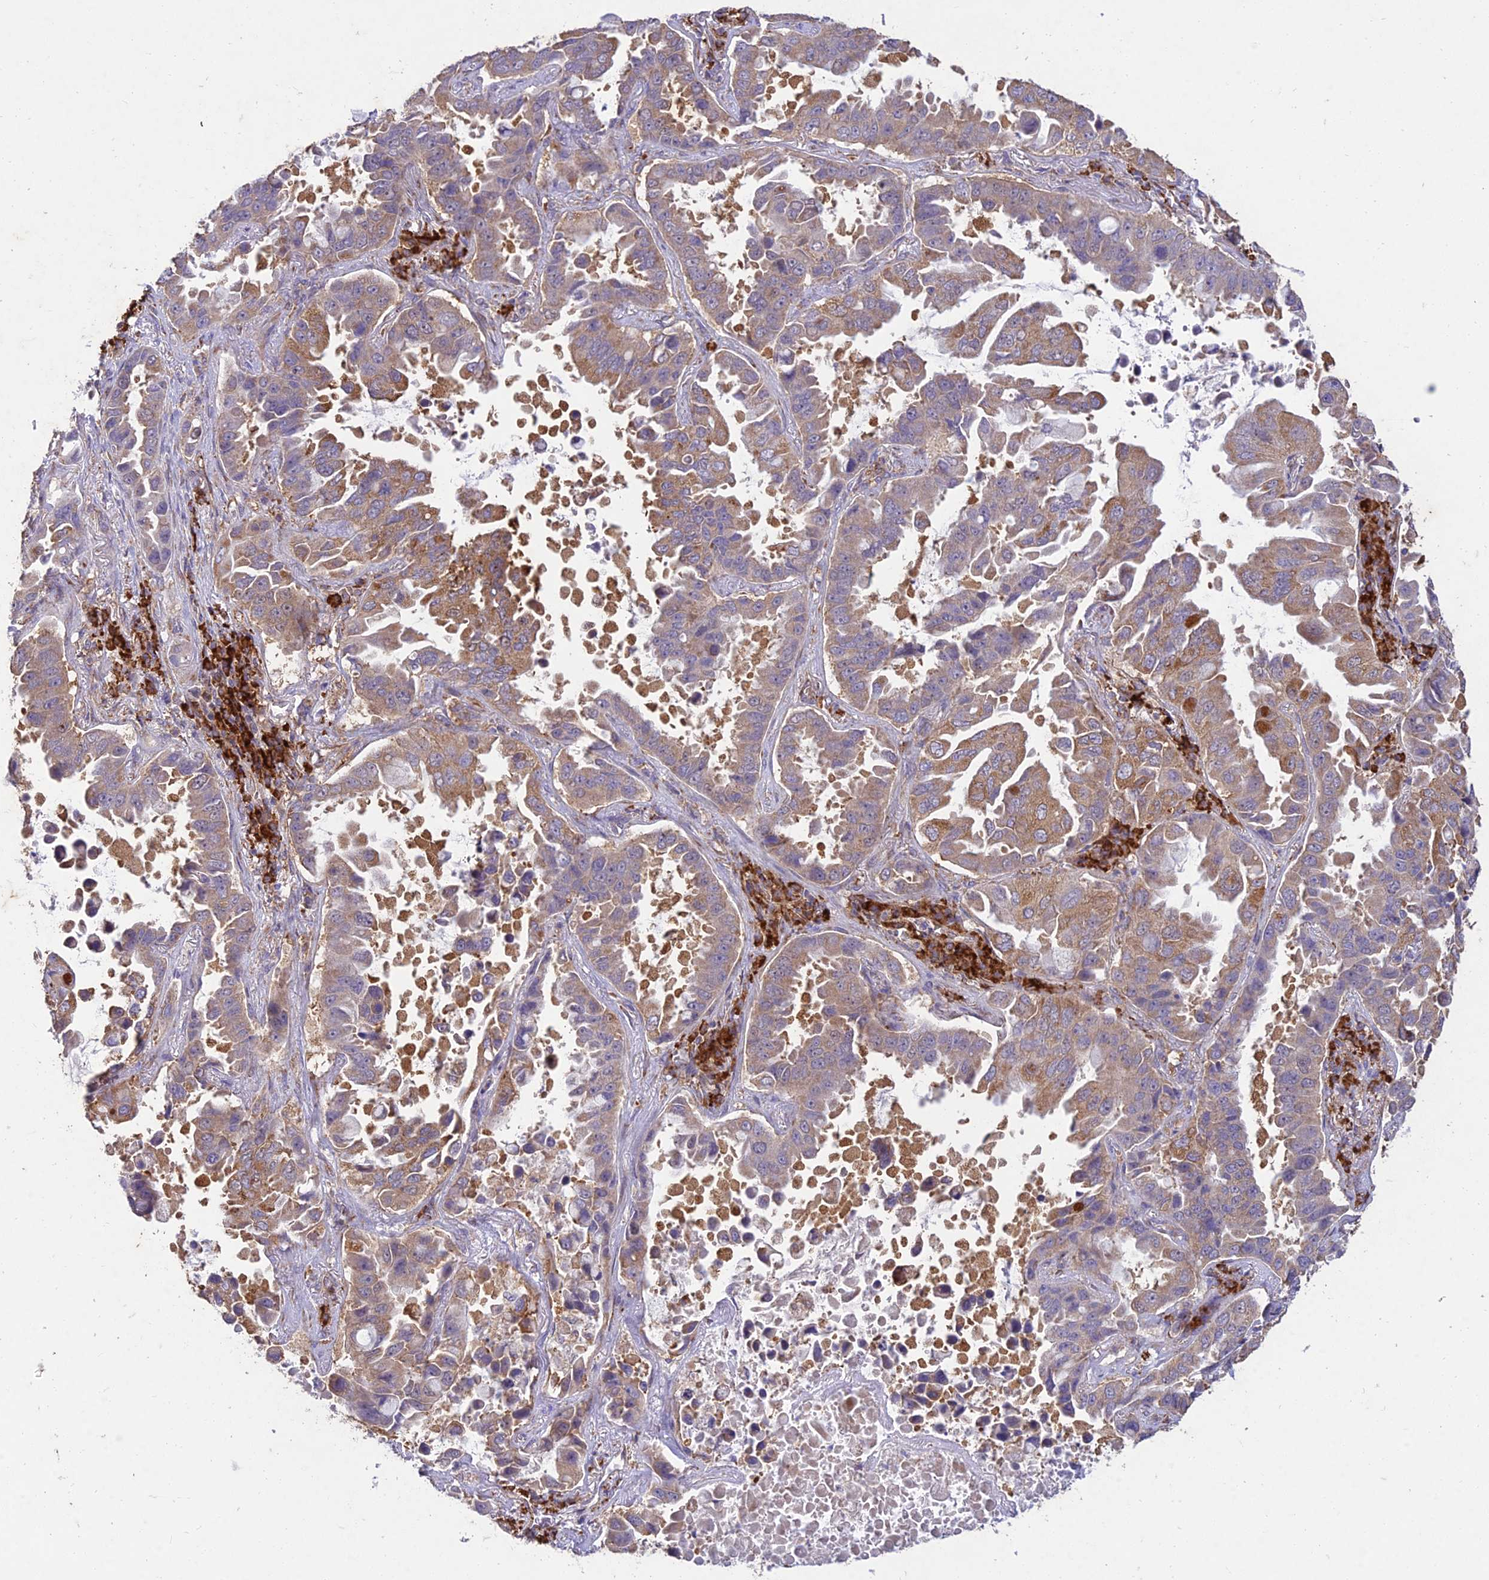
{"staining": {"intensity": "moderate", "quantity": ">75%", "location": "cytoplasmic/membranous"}, "tissue": "lung cancer", "cell_type": "Tumor cells", "image_type": "cancer", "snomed": [{"axis": "morphology", "description": "Adenocarcinoma, NOS"}, {"axis": "topography", "description": "Lung"}], "caption": "Protein expression analysis of lung cancer shows moderate cytoplasmic/membranous positivity in about >75% of tumor cells.", "gene": "NXNL2", "patient": {"sex": "male", "age": 64}}